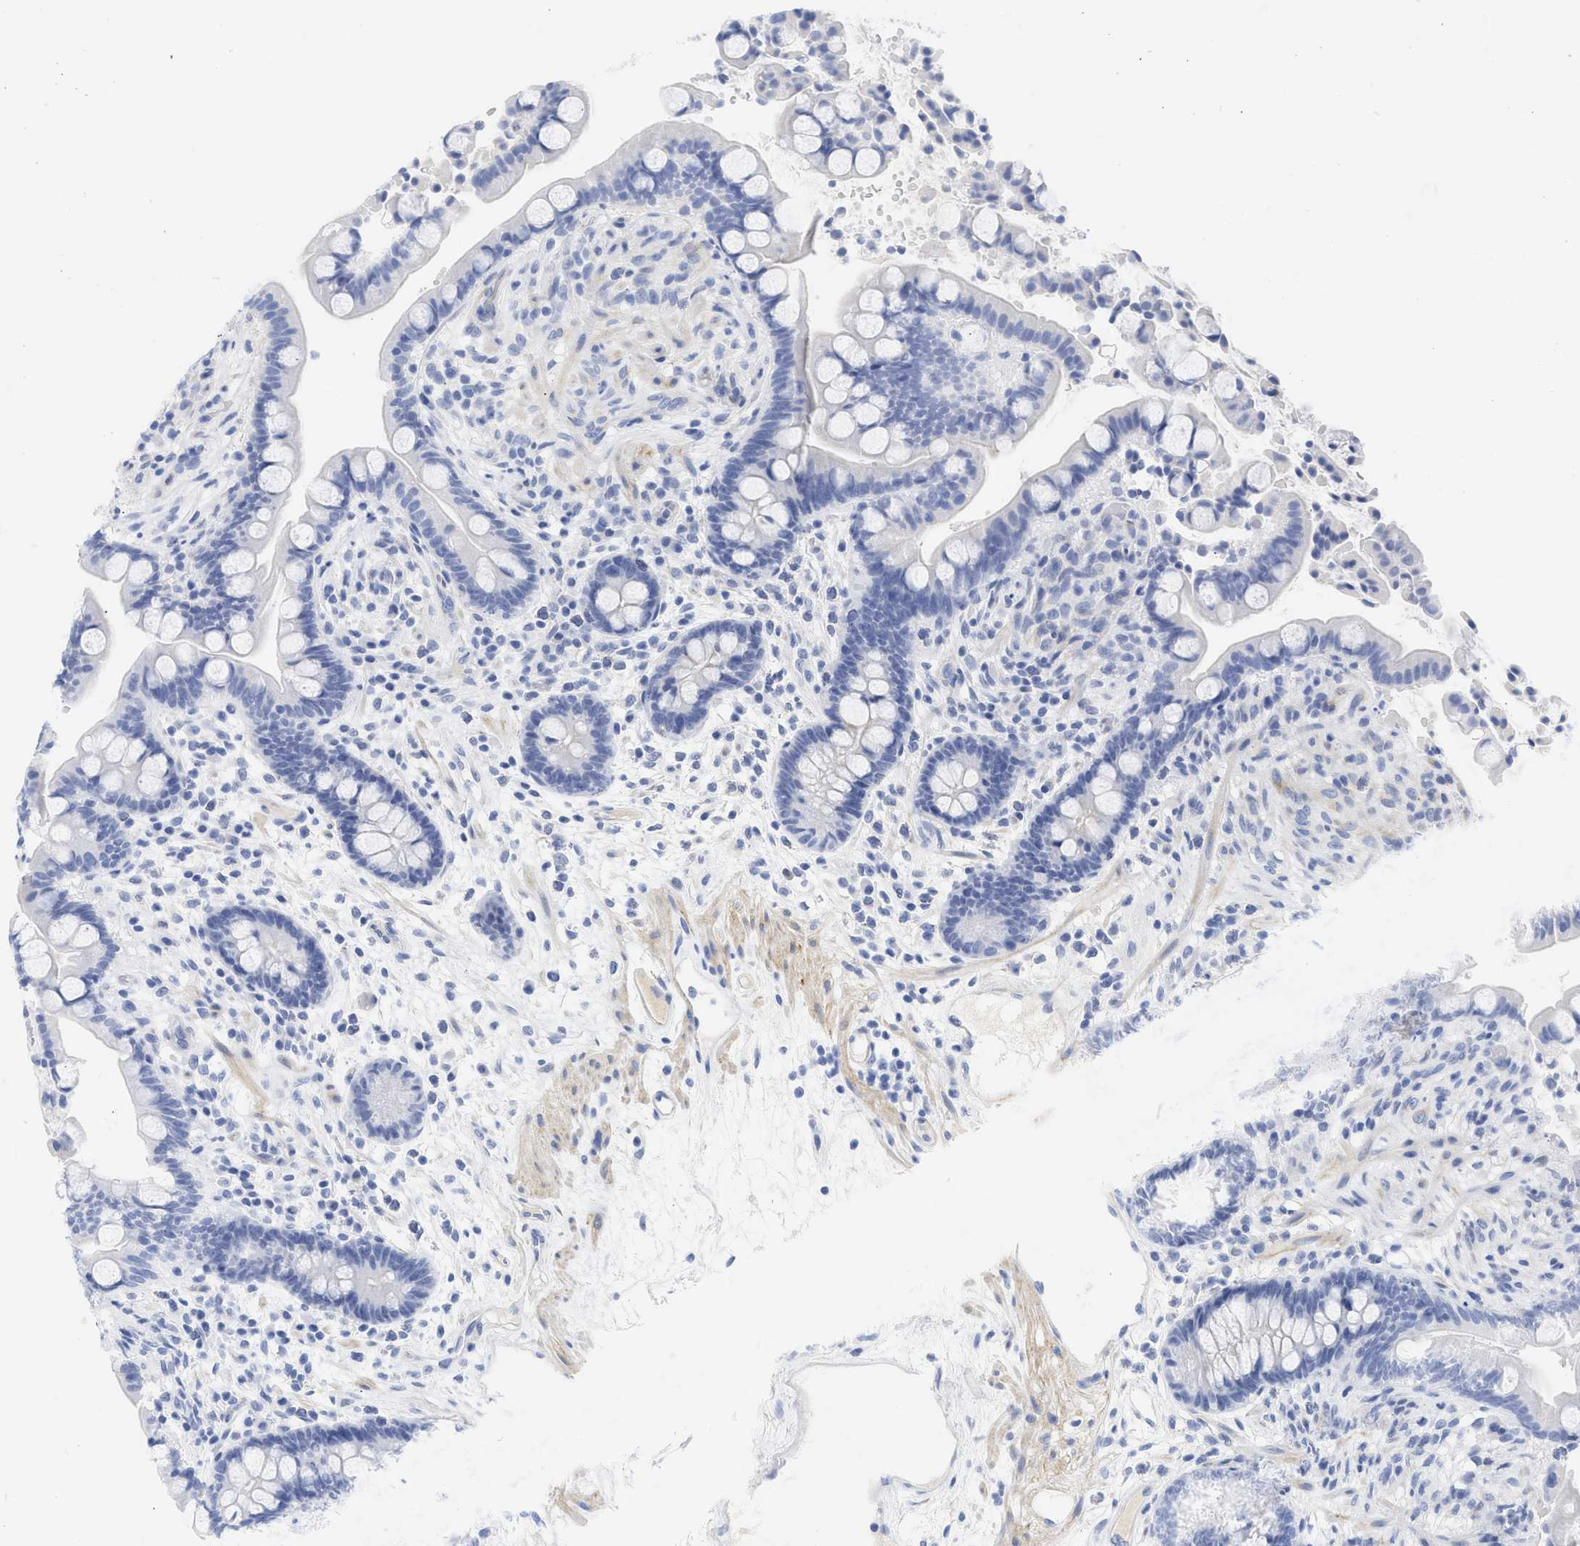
{"staining": {"intensity": "negative", "quantity": "none", "location": "none"}, "tissue": "colon", "cell_type": "Endothelial cells", "image_type": "normal", "snomed": [{"axis": "morphology", "description": "Normal tissue, NOS"}, {"axis": "topography", "description": "Colon"}], "caption": "Endothelial cells show no significant protein positivity in normal colon. (Stains: DAB IHC with hematoxylin counter stain, Microscopy: brightfield microscopy at high magnification).", "gene": "SPATA3", "patient": {"sex": "male", "age": 73}}